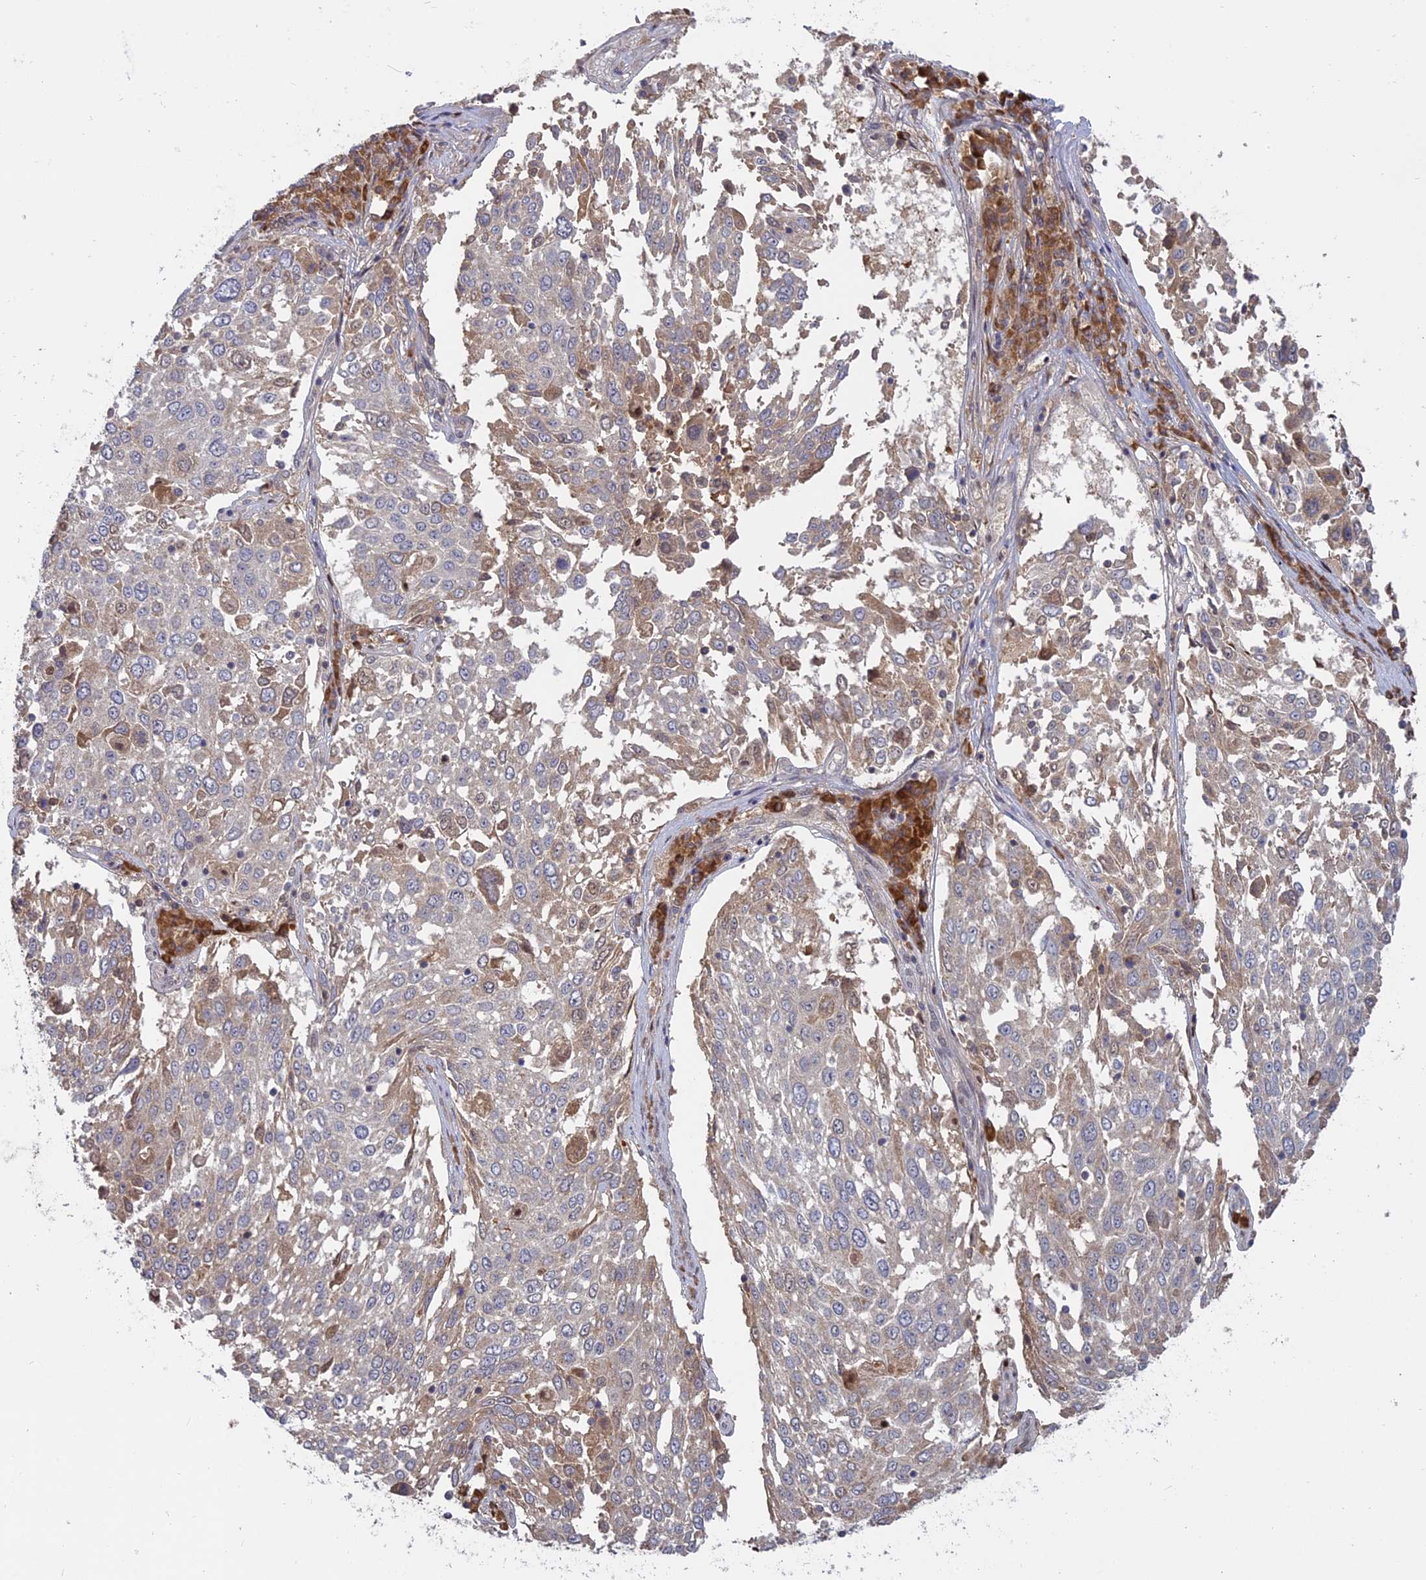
{"staining": {"intensity": "moderate", "quantity": "<25%", "location": "cytoplasmic/membranous"}, "tissue": "lung cancer", "cell_type": "Tumor cells", "image_type": "cancer", "snomed": [{"axis": "morphology", "description": "Squamous cell carcinoma, NOS"}, {"axis": "topography", "description": "Lung"}], "caption": "This histopathology image displays lung squamous cell carcinoma stained with immunohistochemistry to label a protein in brown. The cytoplasmic/membranous of tumor cells show moderate positivity for the protein. Nuclei are counter-stained blue.", "gene": "TMEM208", "patient": {"sex": "male", "age": 65}}